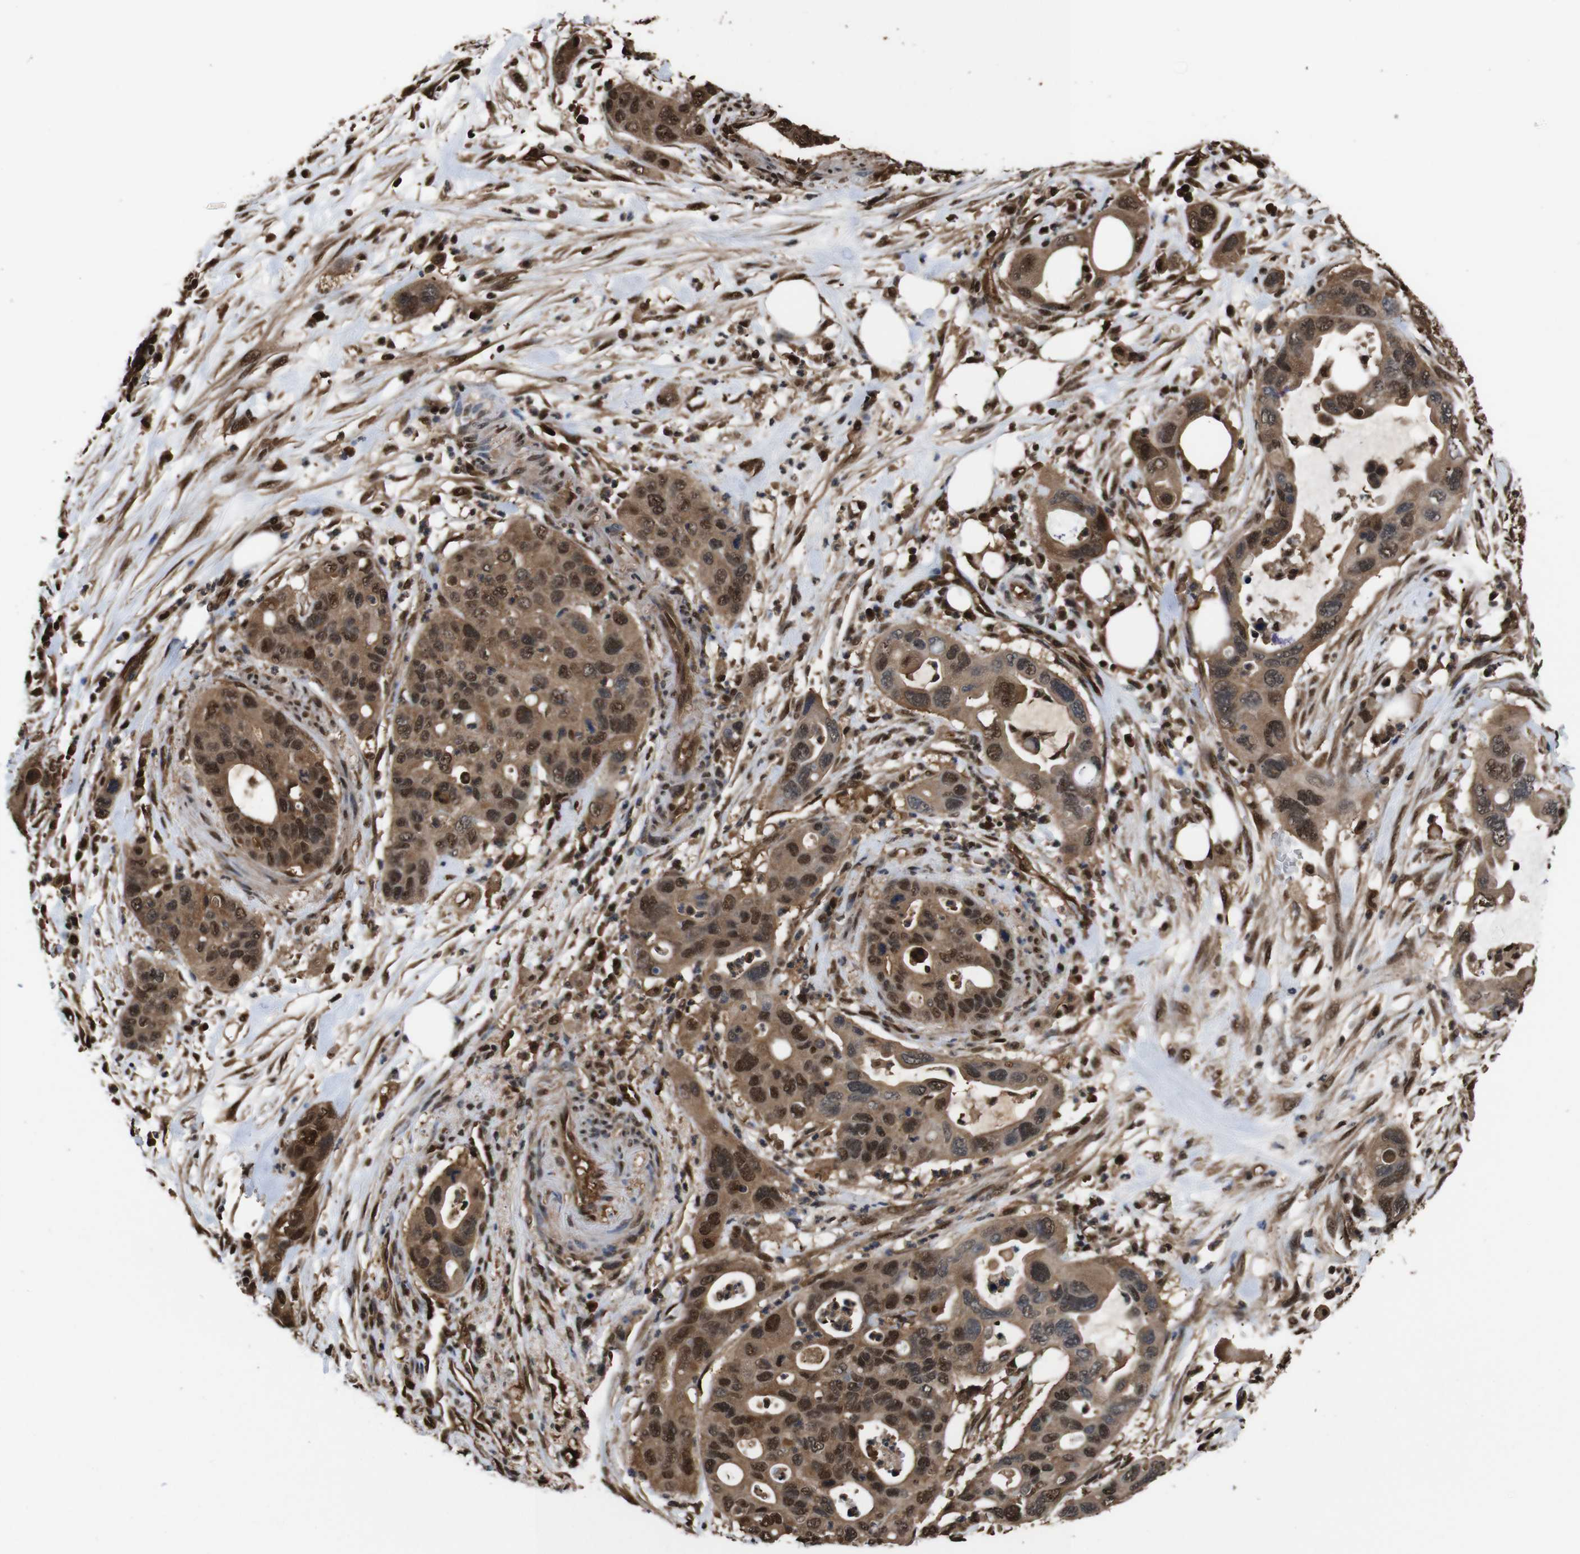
{"staining": {"intensity": "moderate", "quantity": ">75%", "location": "cytoplasmic/membranous,nuclear"}, "tissue": "pancreatic cancer", "cell_type": "Tumor cells", "image_type": "cancer", "snomed": [{"axis": "morphology", "description": "Adenocarcinoma, NOS"}, {"axis": "topography", "description": "Pancreas"}], "caption": "Pancreatic cancer (adenocarcinoma) tissue exhibits moderate cytoplasmic/membranous and nuclear staining in approximately >75% of tumor cells", "gene": "VCP", "patient": {"sex": "female", "age": 71}}